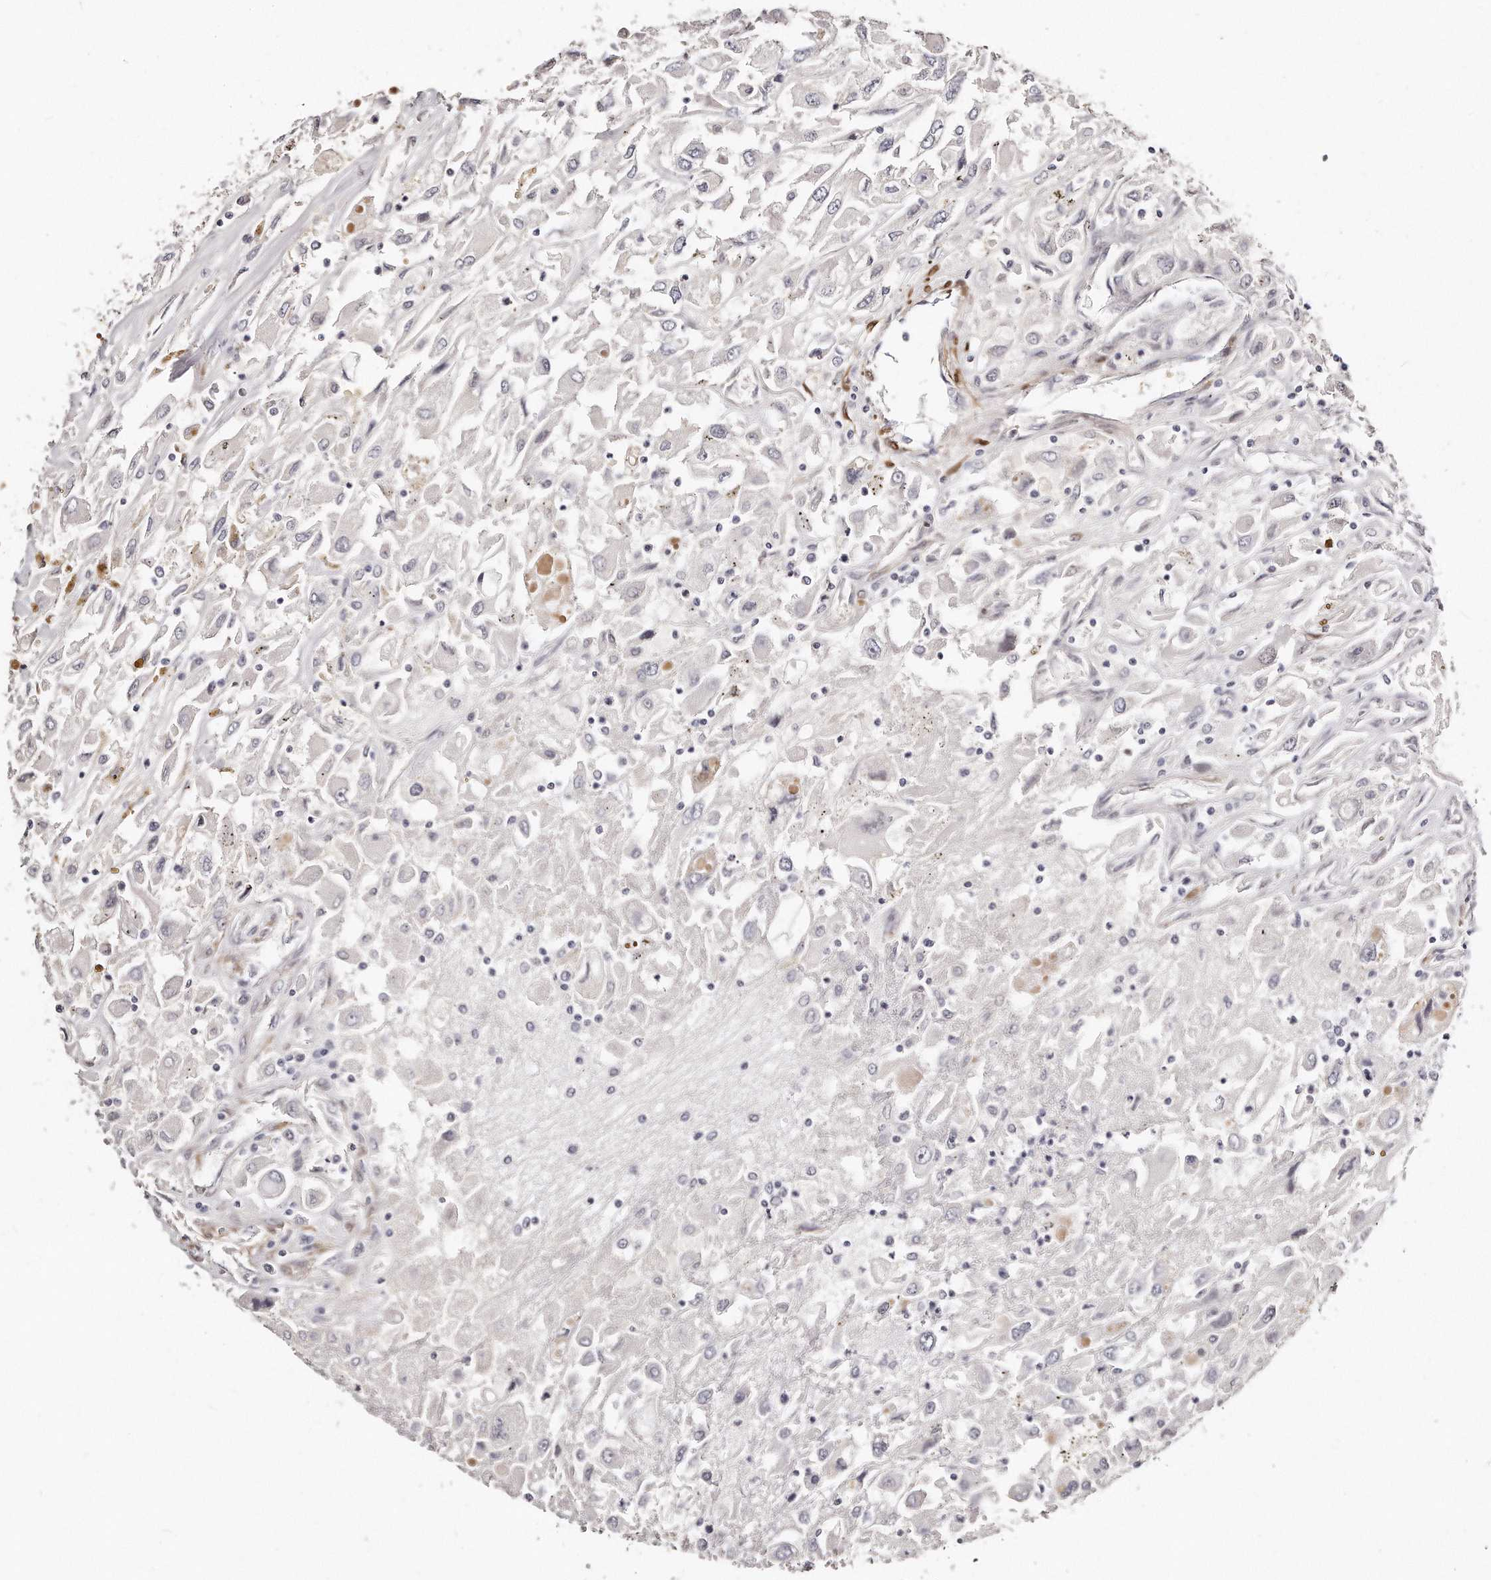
{"staining": {"intensity": "negative", "quantity": "none", "location": "none"}, "tissue": "renal cancer", "cell_type": "Tumor cells", "image_type": "cancer", "snomed": [{"axis": "morphology", "description": "Adenocarcinoma, NOS"}, {"axis": "topography", "description": "Kidney"}], "caption": "This is an immunohistochemistry photomicrograph of human adenocarcinoma (renal). There is no positivity in tumor cells.", "gene": "LMOD1", "patient": {"sex": "female", "age": 52}}